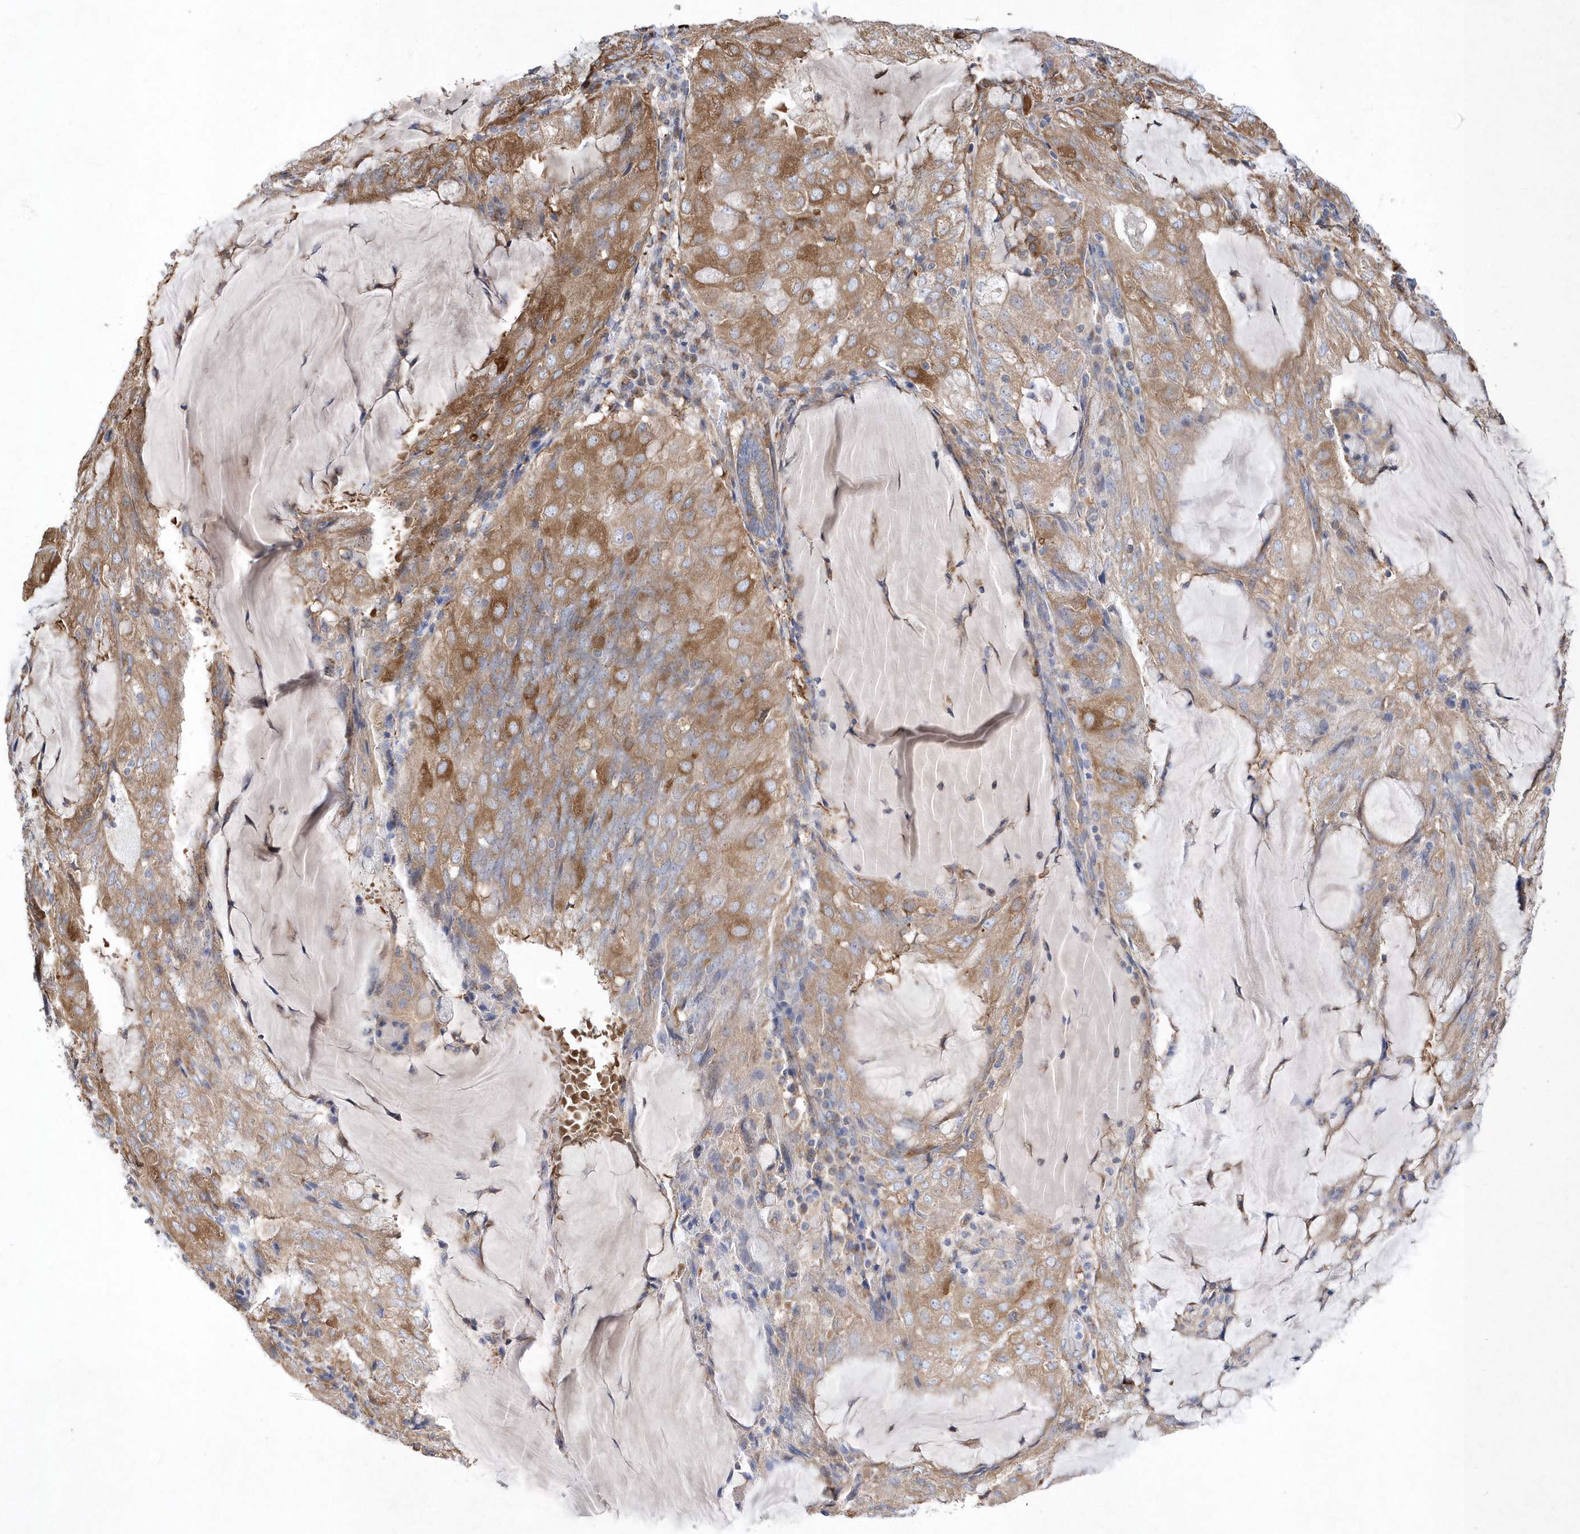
{"staining": {"intensity": "moderate", "quantity": ">75%", "location": "cytoplasmic/membranous"}, "tissue": "endometrial cancer", "cell_type": "Tumor cells", "image_type": "cancer", "snomed": [{"axis": "morphology", "description": "Adenocarcinoma, NOS"}, {"axis": "topography", "description": "Endometrium"}], "caption": "Immunohistochemical staining of endometrial cancer (adenocarcinoma) reveals medium levels of moderate cytoplasmic/membranous protein positivity in about >75% of tumor cells. The staining was performed using DAB to visualize the protein expression in brown, while the nuclei were stained in blue with hematoxylin (Magnification: 20x).", "gene": "JKAMP", "patient": {"sex": "female", "age": 81}}